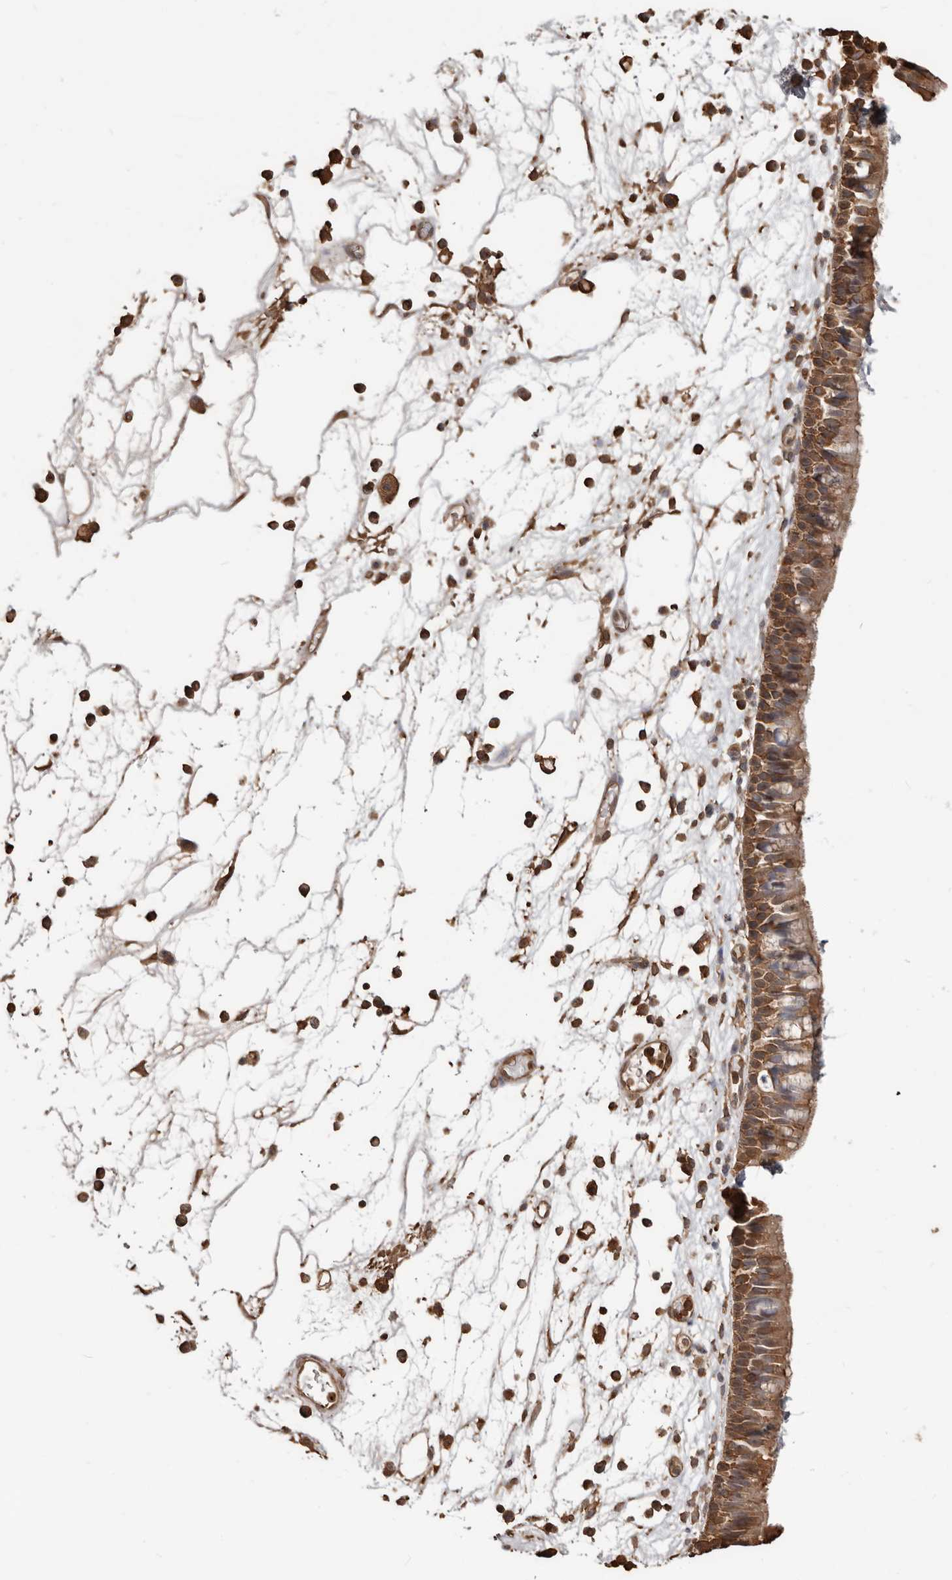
{"staining": {"intensity": "moderate", "quantity": ">75%", "location": "cytoplasmic/membranous"}, "tissue": "nasopharynx", "cell_type": "Respiratory epithelial cells", "image_type": "normal", "snomed": [{"axis": "morphology", "description": "Normal tissue, NOS"}, {"axis": "morphology", "description": "Inflammation, NOS"}, {"axis": "morphology", "description": "Malignant melanoma, Metastatic site"}, {"axis": "topography", "description": "Nasopharynx"}], "caption": "A histopathology image of nasopharynx stained for a protein reveals moderate cytoplasmic/membranous brown staining in respiratory epithelial cells.", "gene": "PKM", "patient": {"sex": "male", "age": 70}}